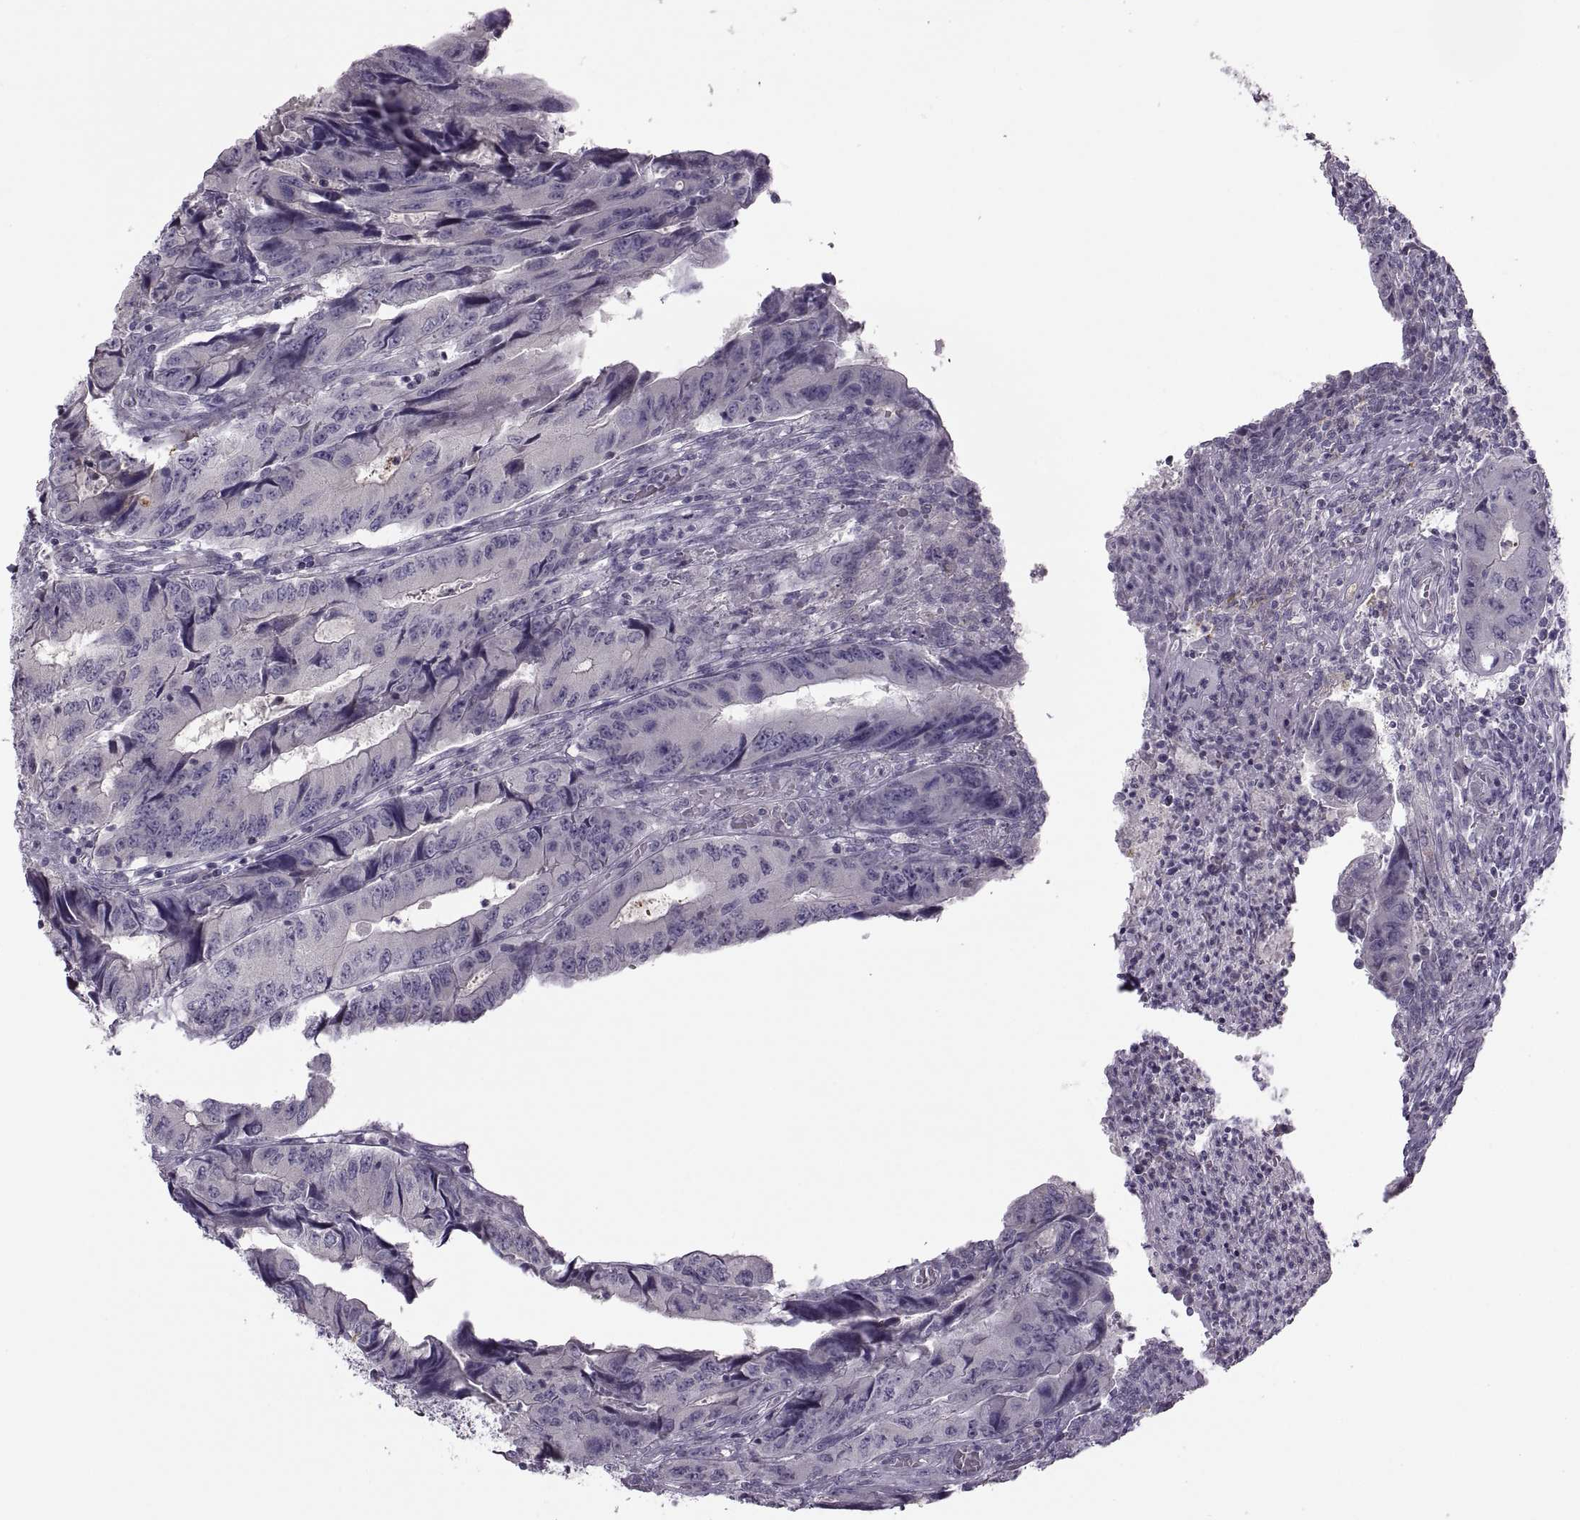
{"staining": {"intensity": "negative", "quantity": "none", "location": "none"}, "tissue": "colorectal cancer", "cell_type": "Tumor cells", "image_type": "cancer", "snomed": [{"axis": "morphology", "description": "Adenocarcinoma, NOS"}, {"axis": "topography", "description": "Colon"}], "caption": "A micrograph of adenocarcinoma (colorectal) stained for a protein shows no brown staining in tumor cells. (DAB IHC, high magnification).", "gene": "H2AP", "patient": {"sex": "male", "age": 53}}